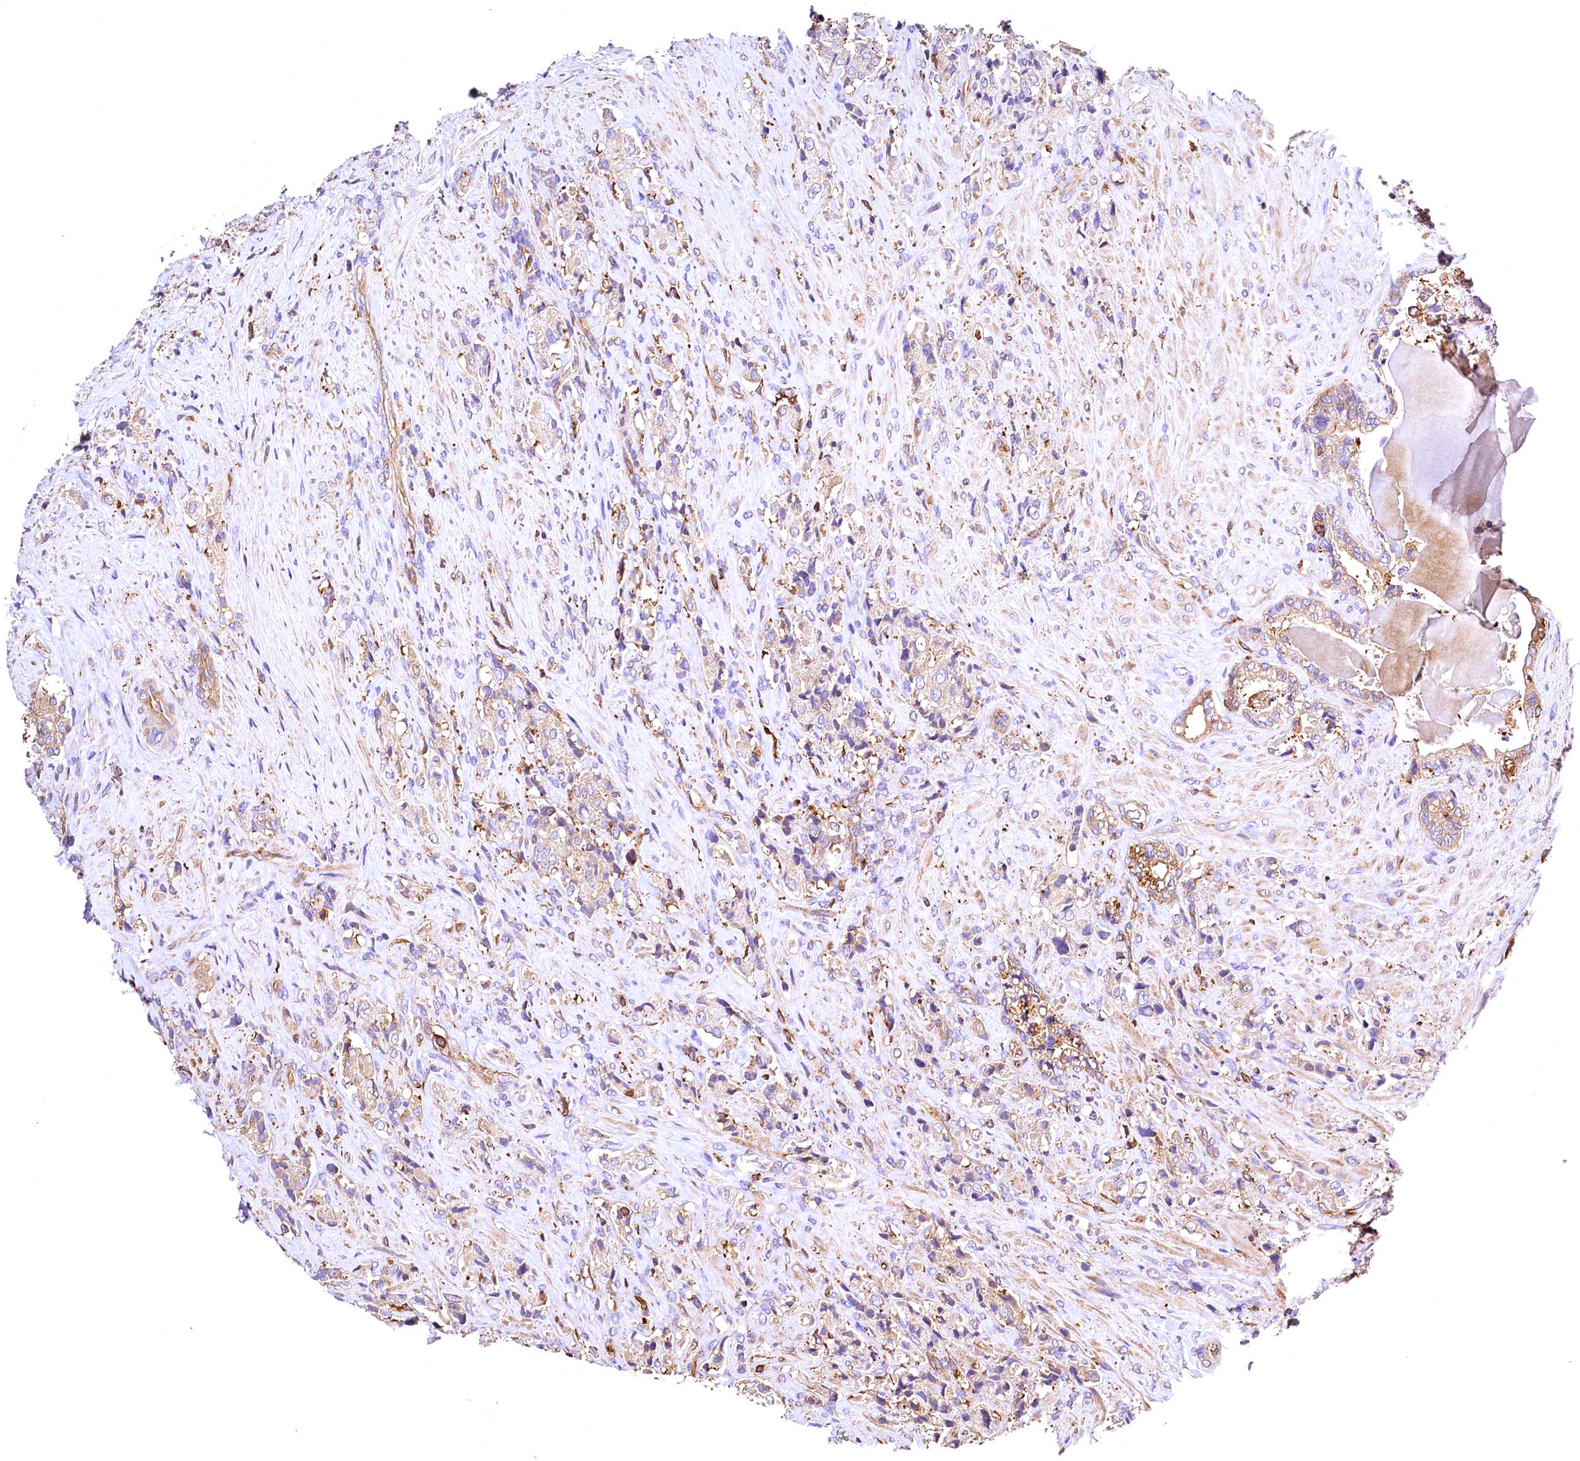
{"staining": {"intensity": "moderate", "quantity": "<25%", "location": "cytoplasmic/membranous"}, "tissue": "prostate cancer", "cell_type": "Tumor cells", "image_type": "cancer", "snomed": [{"axis": "morphology", "description": "Adenocarcinoma, High grade"}, {"axis": "topography", "description": "Prostate"}], "caption": "IHC micrograph of neoplastic tissue: human adenocarcinoma (high-grade) (prostate) stained using IHC exhibits low levels of moderate protein expression localized specifically in the cytoplasmic/membranous of tumor cells, appearing as a cytoplasmic/membranous brown color.", "gene": "RARS2", "patient": {"sex": "male", "age": 65}}